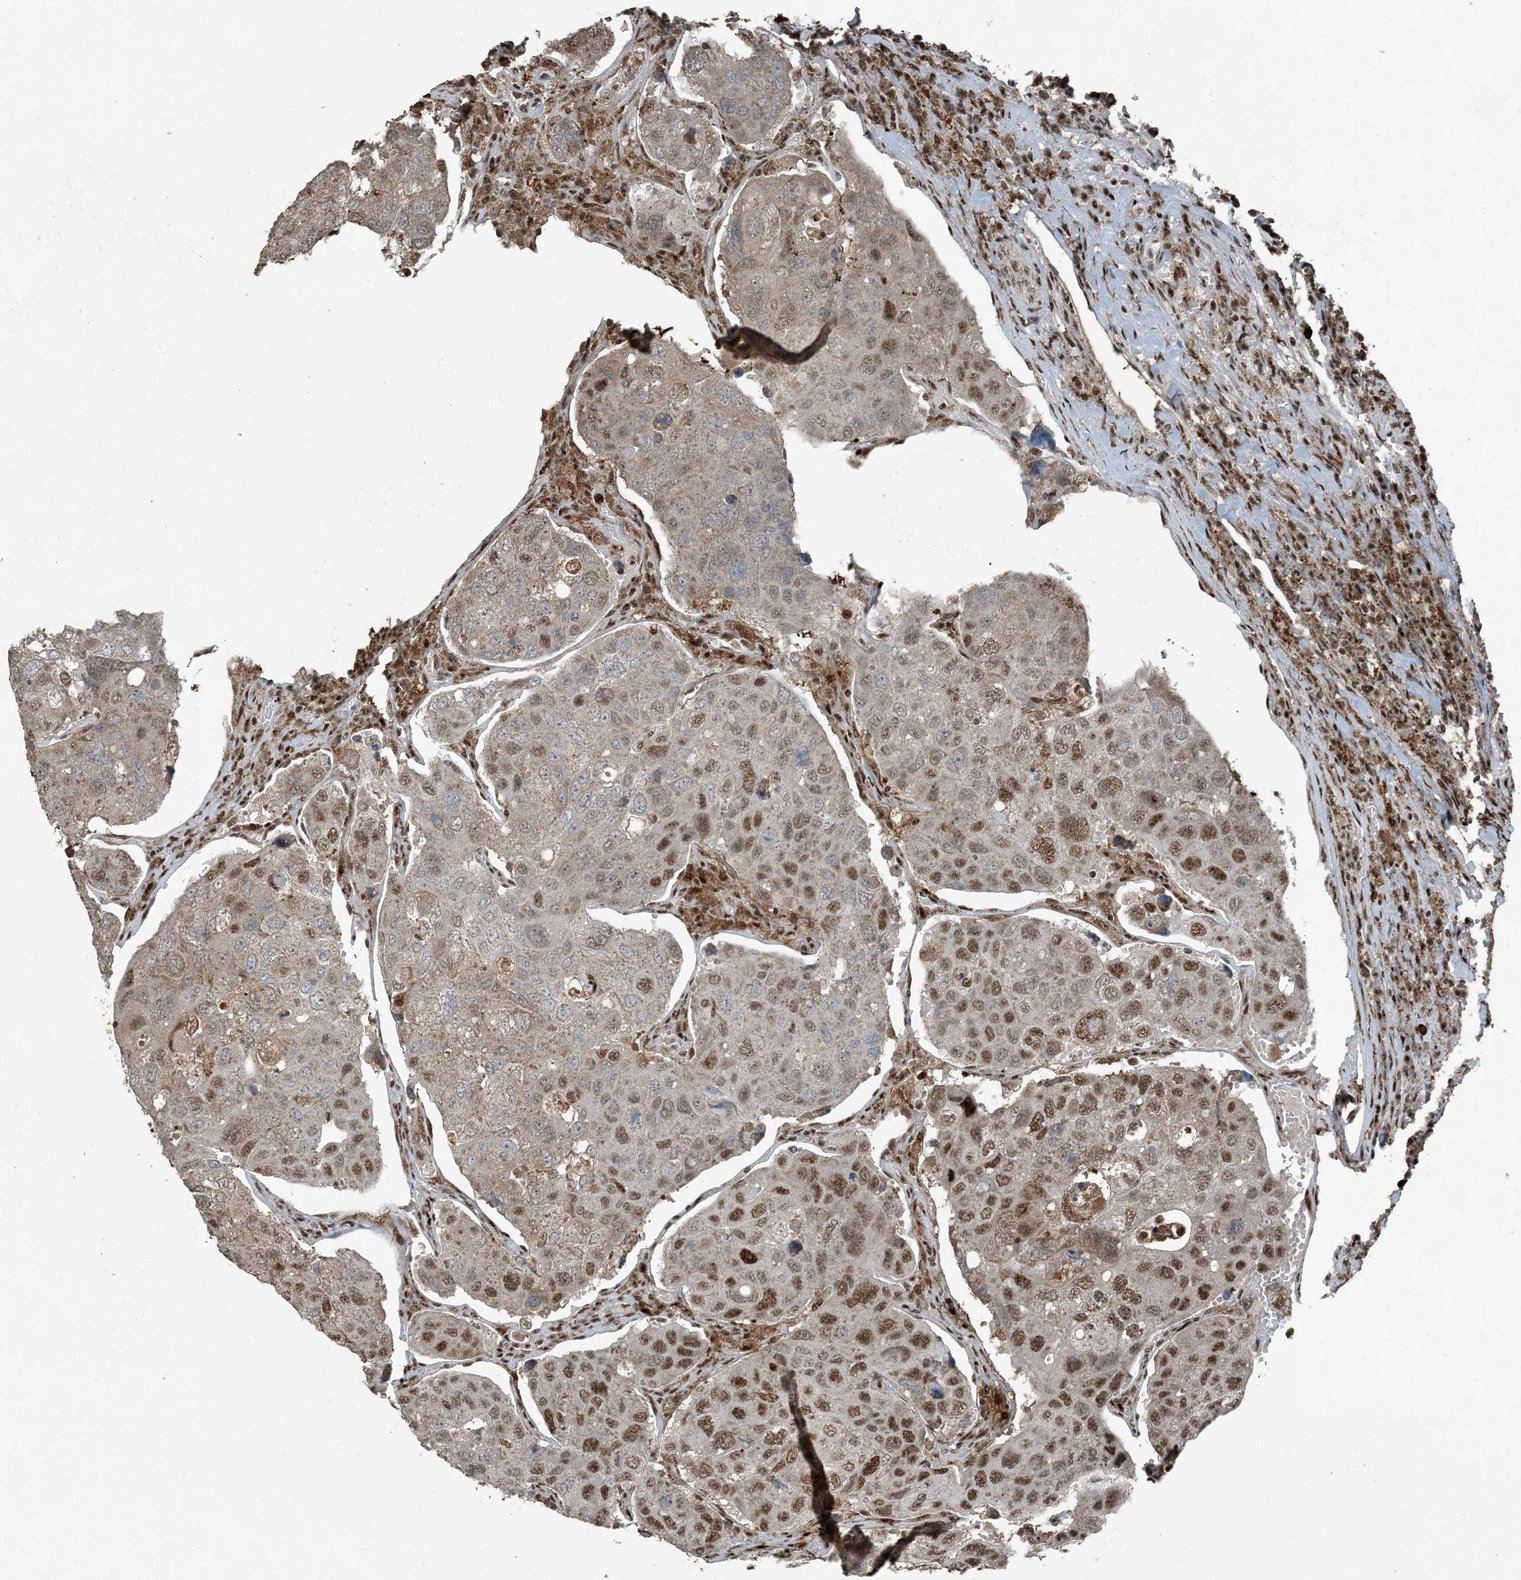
{"staining": {"intensity": "moderate", "quantity": ">75%", "location": "cytoplasmic/membranous,nuclear"}, "tissue": "urothelial cancer", "cell_type": "Tumor cells", "image_type": "cancer", "snomed": [{"axis": "morphology", "description": "Urothelial carcinoma, High grade"}, {"axis": "topography", "description": "Lymph node"}, {"axis": "topography", "description": "Urinary bladder"}], "caption": "Protein expression analysis of human high-grade urothelial carcinoma reveals moderate cytoplasmic/membranous and nuclear positivity in about >75% of tumor cells.", "gene": "TADA2B", "patient": {"sex": "male", "age": 51}}